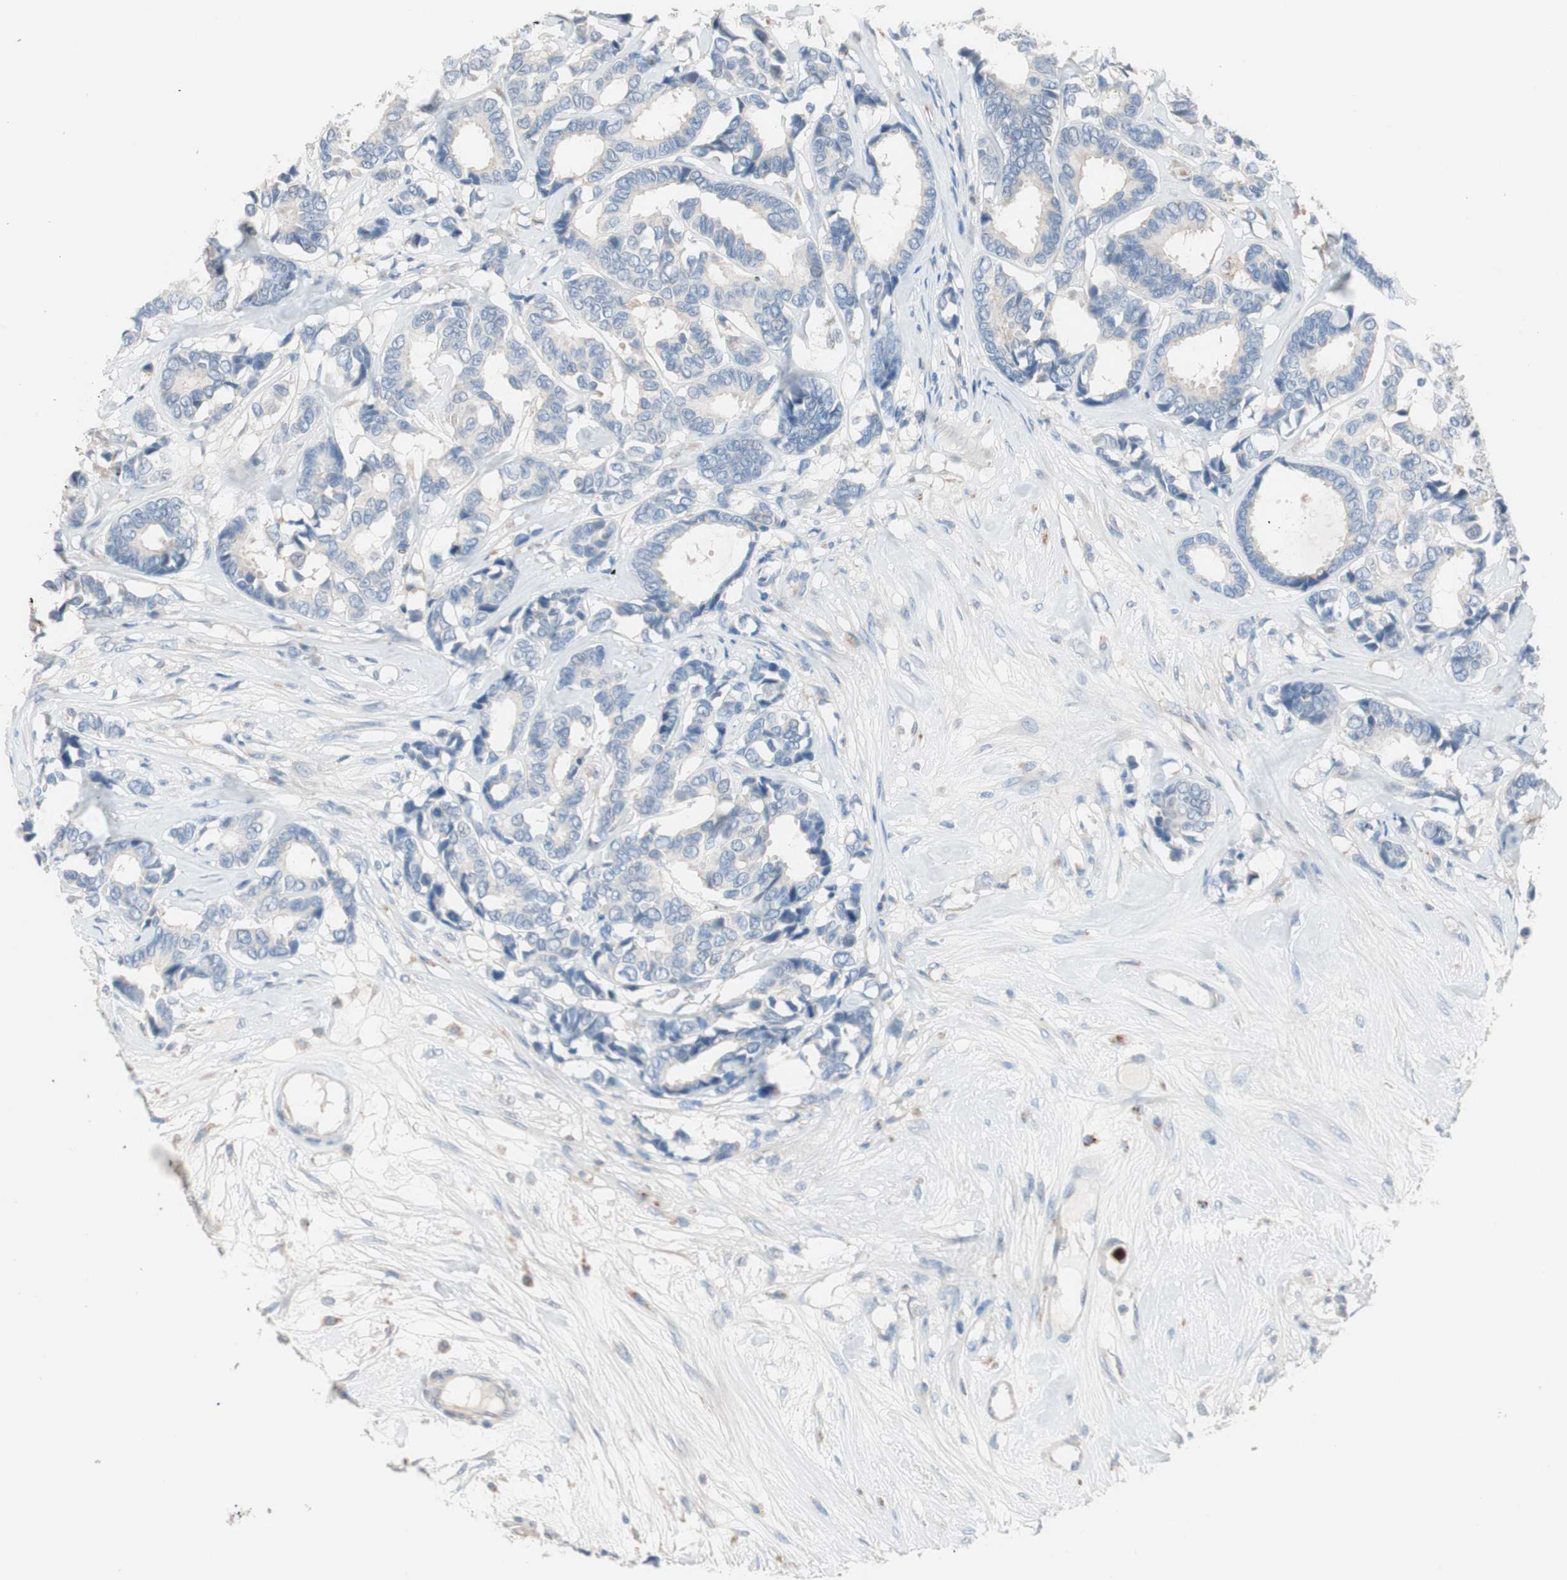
{"staining": {"intensity": "negative", "quantity": "none", "location": "none"}, "tissue": "breast cancer", "cell_type": "Tumor cells", "image_type": "cancer", "snomed": [{"axis": "morphology", "description": "Duct carcinoma"}, {"axis": "topography", "description": "Breast"}], "caption": "Human breast cancer (infiltrating ductal carcinoma) stained for a protein using IHC shows no expression in tumor cells.", "gene": "CLEC4D", "patient": {"sex": "female", "age": 87}}